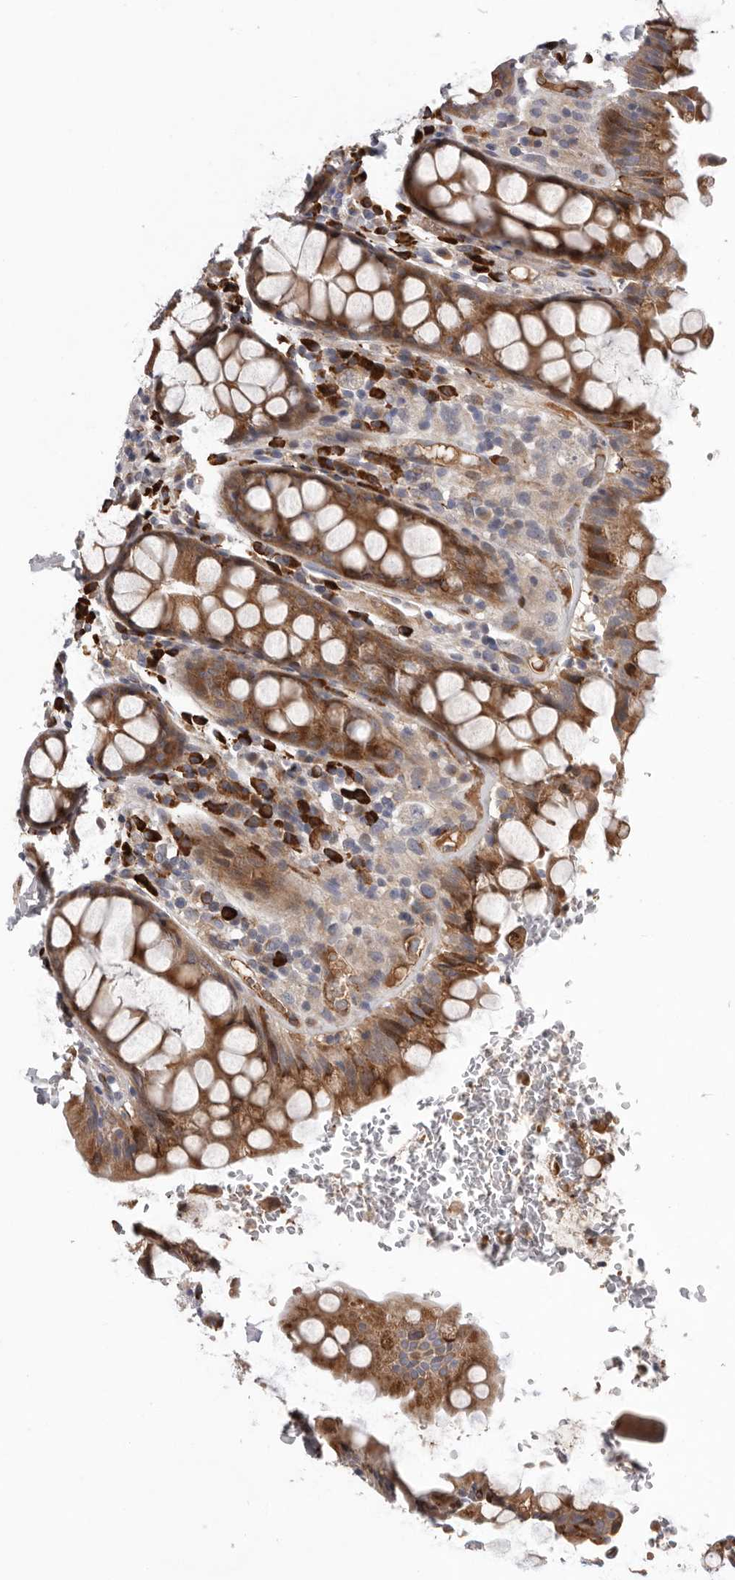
{"staining": {"intensity": "moderate", "quantity": ">75%", "location": "cytoplasmic/membranous"}, "tissue": "rectum", "cell_type": "Glandular cells", "image_type": "normal", "snomed": [{"axis": "morphology", "description": "Normal tissue, NOS"}, {"axis": "topography", "description": "Rectum"}], "caption": "Immunohistochemistry (IHC) of benign human rectum demonstrates medium levels of moderate cytoplasmic/membranous positivity in about >75% of glandular cells.", "gene": "ATXN3L", "patient": {"sex": "male", "age": 64}}